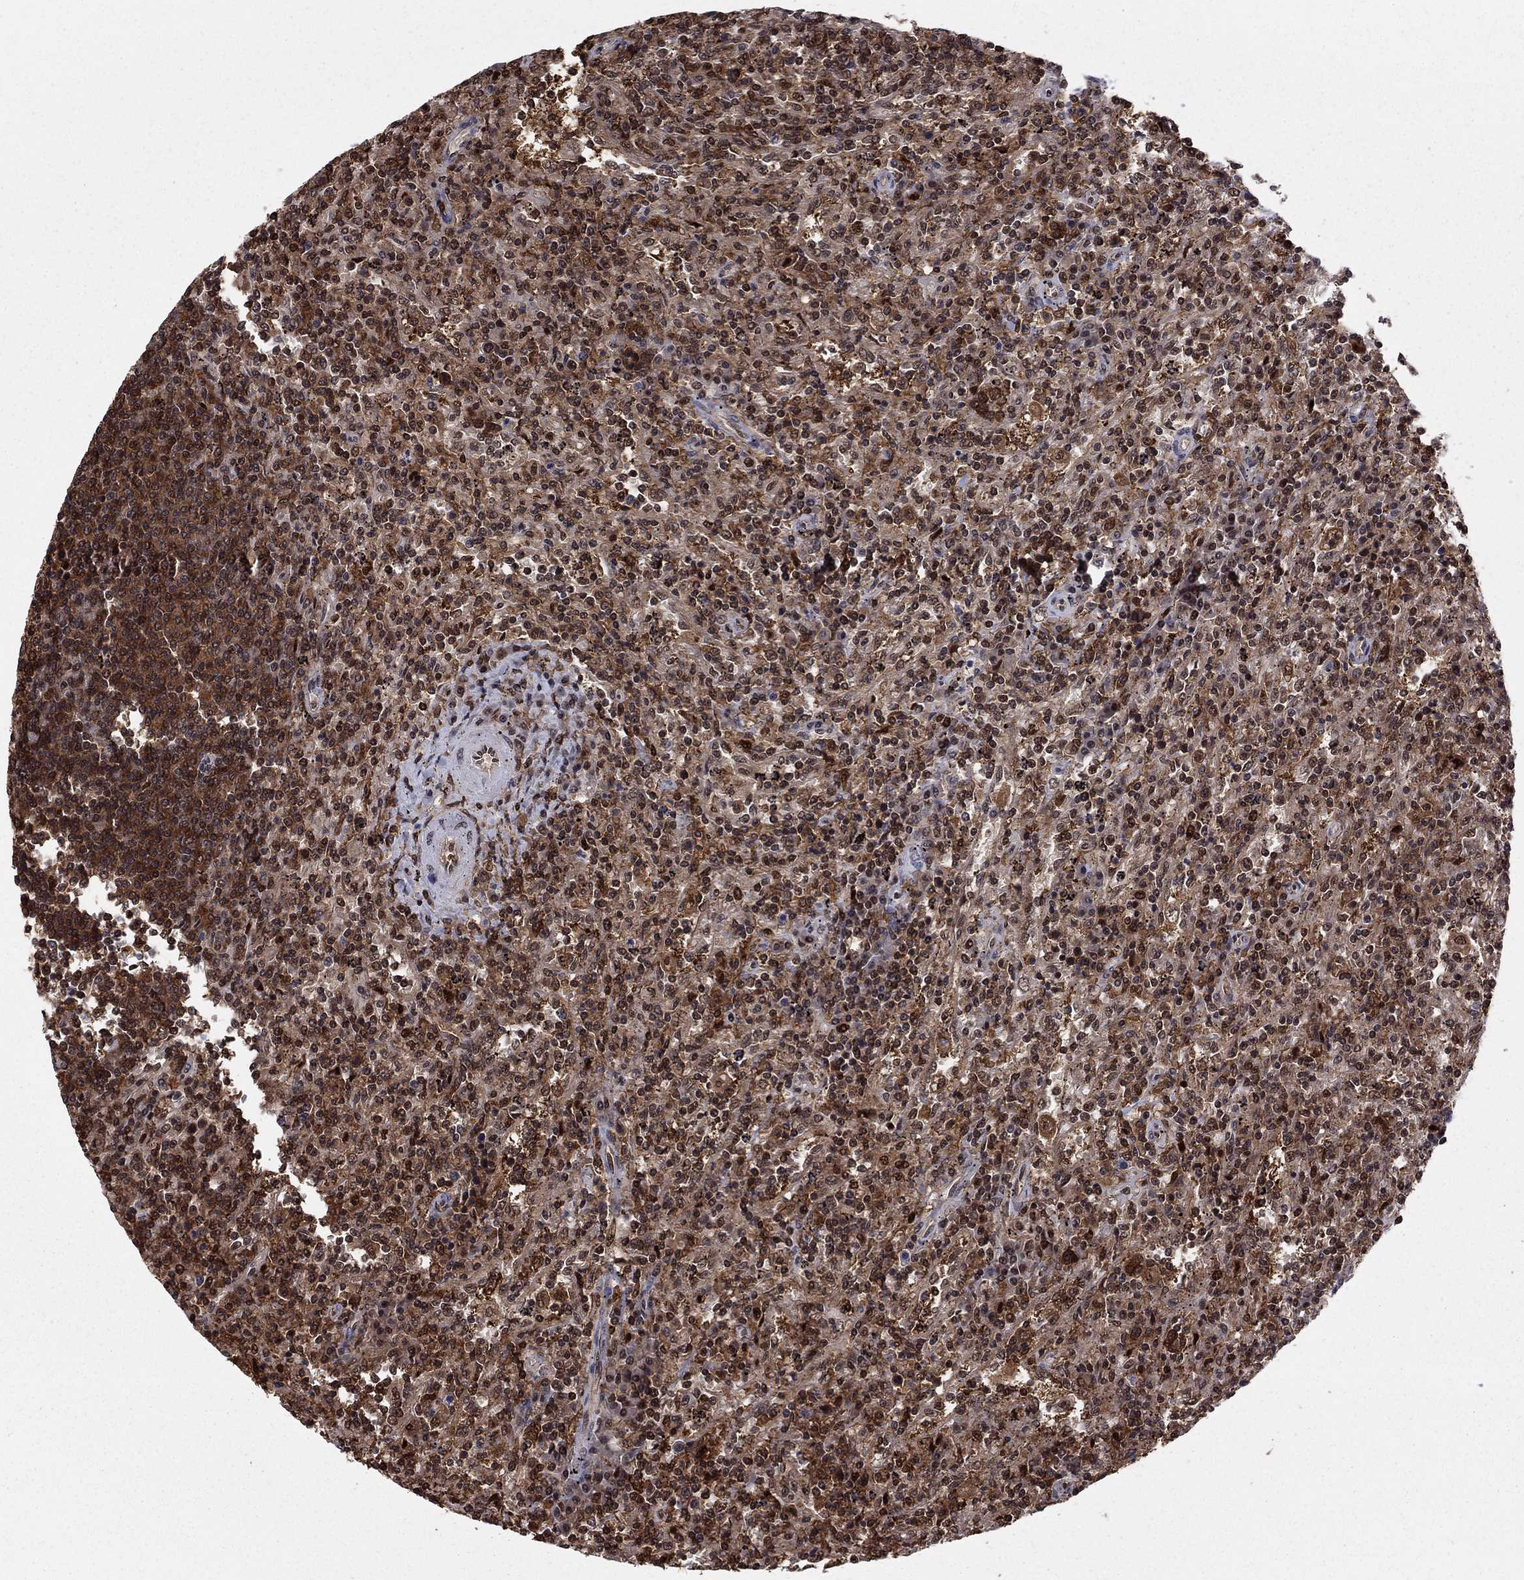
{"staining": {"intensity": "moderate", "quantity": "25%-75%", "location": "cytoplasmic/membranous"}, "tissue": "lymphoma", "cell_type": "Tumor cells", "image_type": "cancer", "snomed": [{"axis": "morphology", "description": "Malignant lymphoma, non-Hodgkin's type, Low grade"}, {"axis": "topography", "description": "Spleen"}], "caption": "This is an image of immunohistochemistry staining of lymphoma, which shows moderate staining in the cytoplasmic/membranous of tumor cells.", "gene": "PSMD2", "patient": {"sex": "male", "age": 62}}